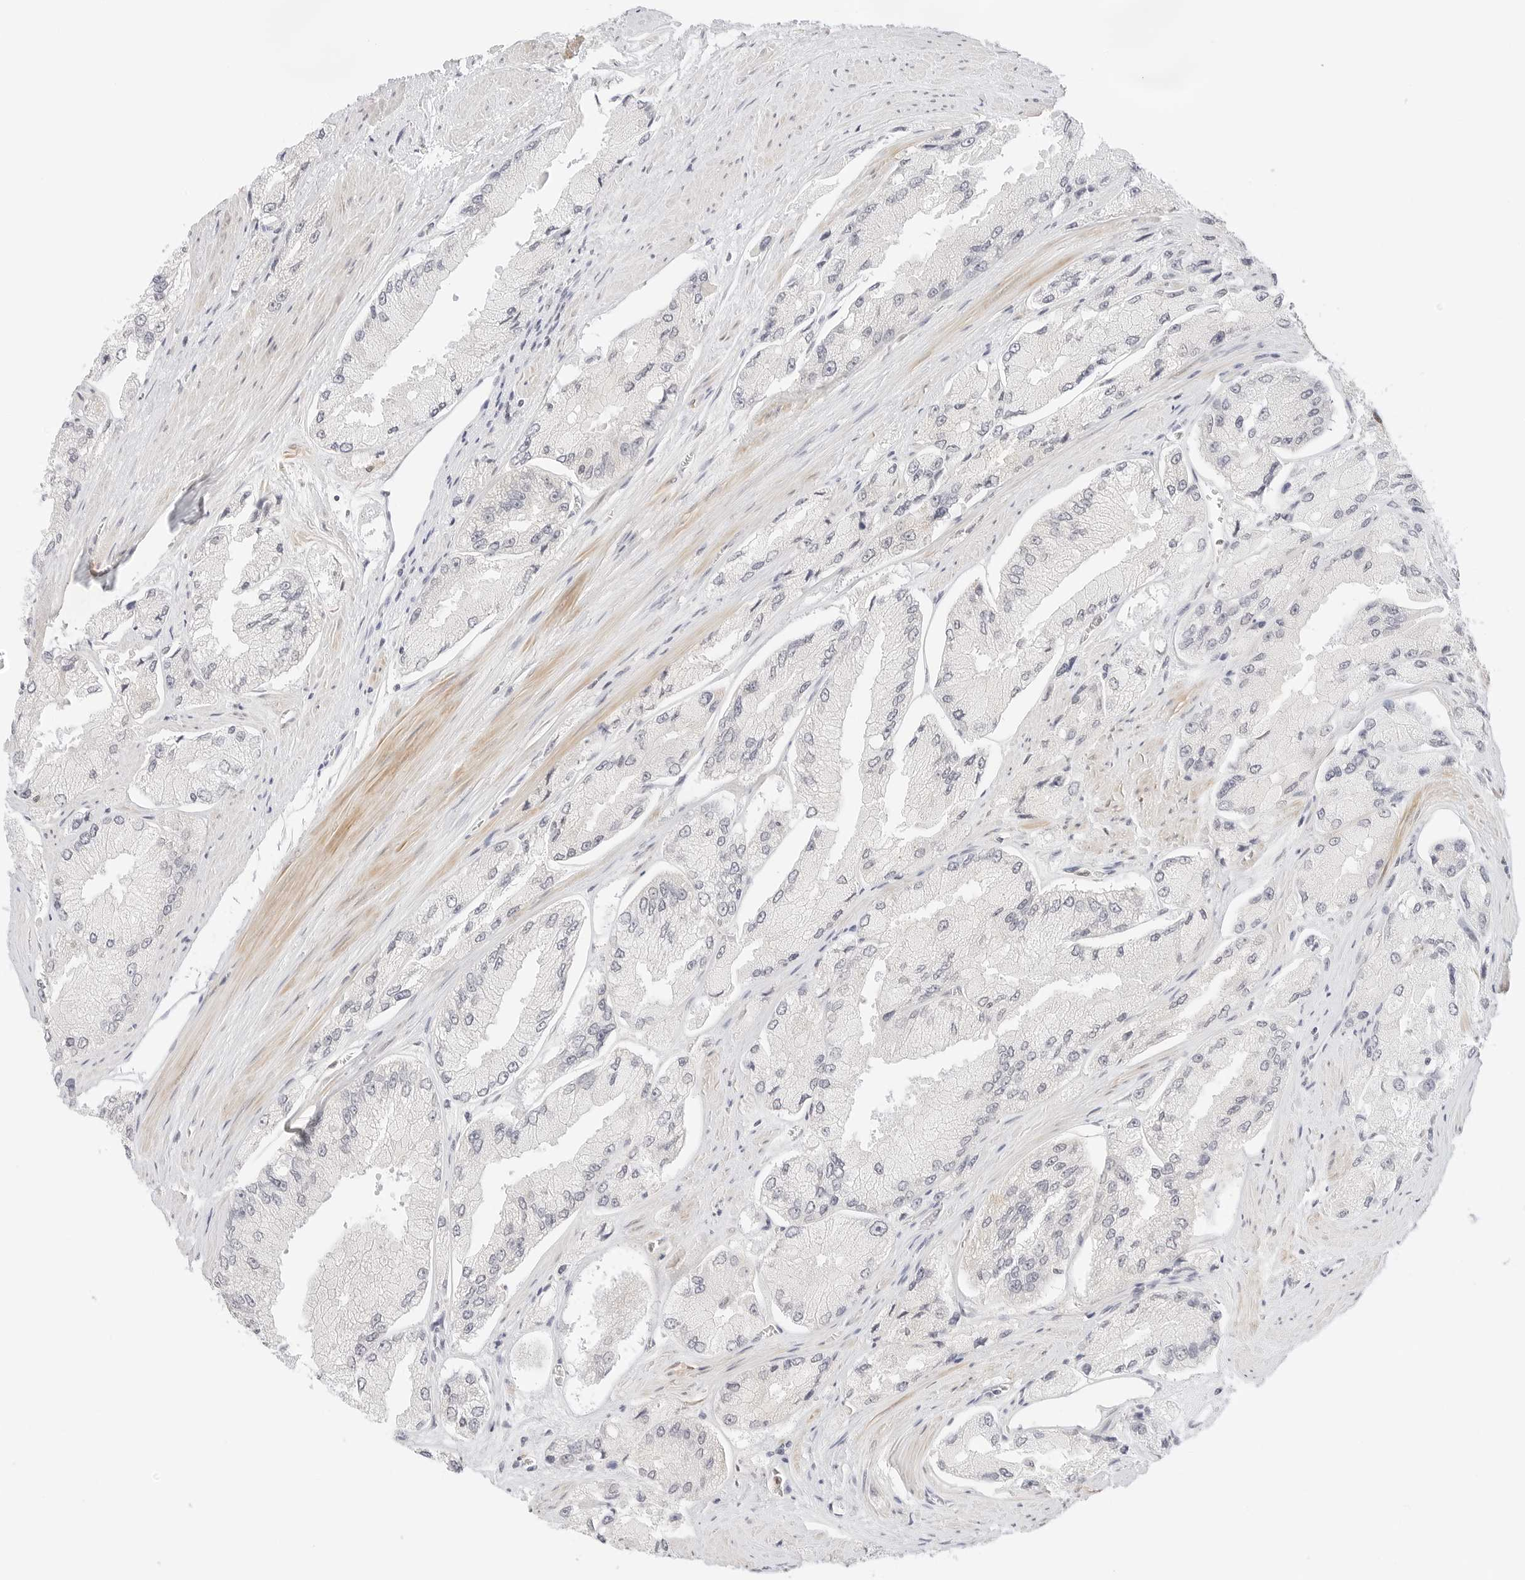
{"staining": {"intensity": "negative", "quantity": "none", "location": "none"}, "tissue": "prostate cancer", "cell_type": "Tumor cells", "image_type": "cancer", "snomed": [{"axis": "morphology", "description": "Adenocarcinoma, High grade"}, {"axis": "topography", "description": "Prostate"}], "caption": "This is an immunohistochemistry histopathology image of human adenocarcinoma (high-grade) (prostate). There is no positivity in tumor cells.", "gene": "GNAS", "patient": {"sex": "male", "age": 58}}